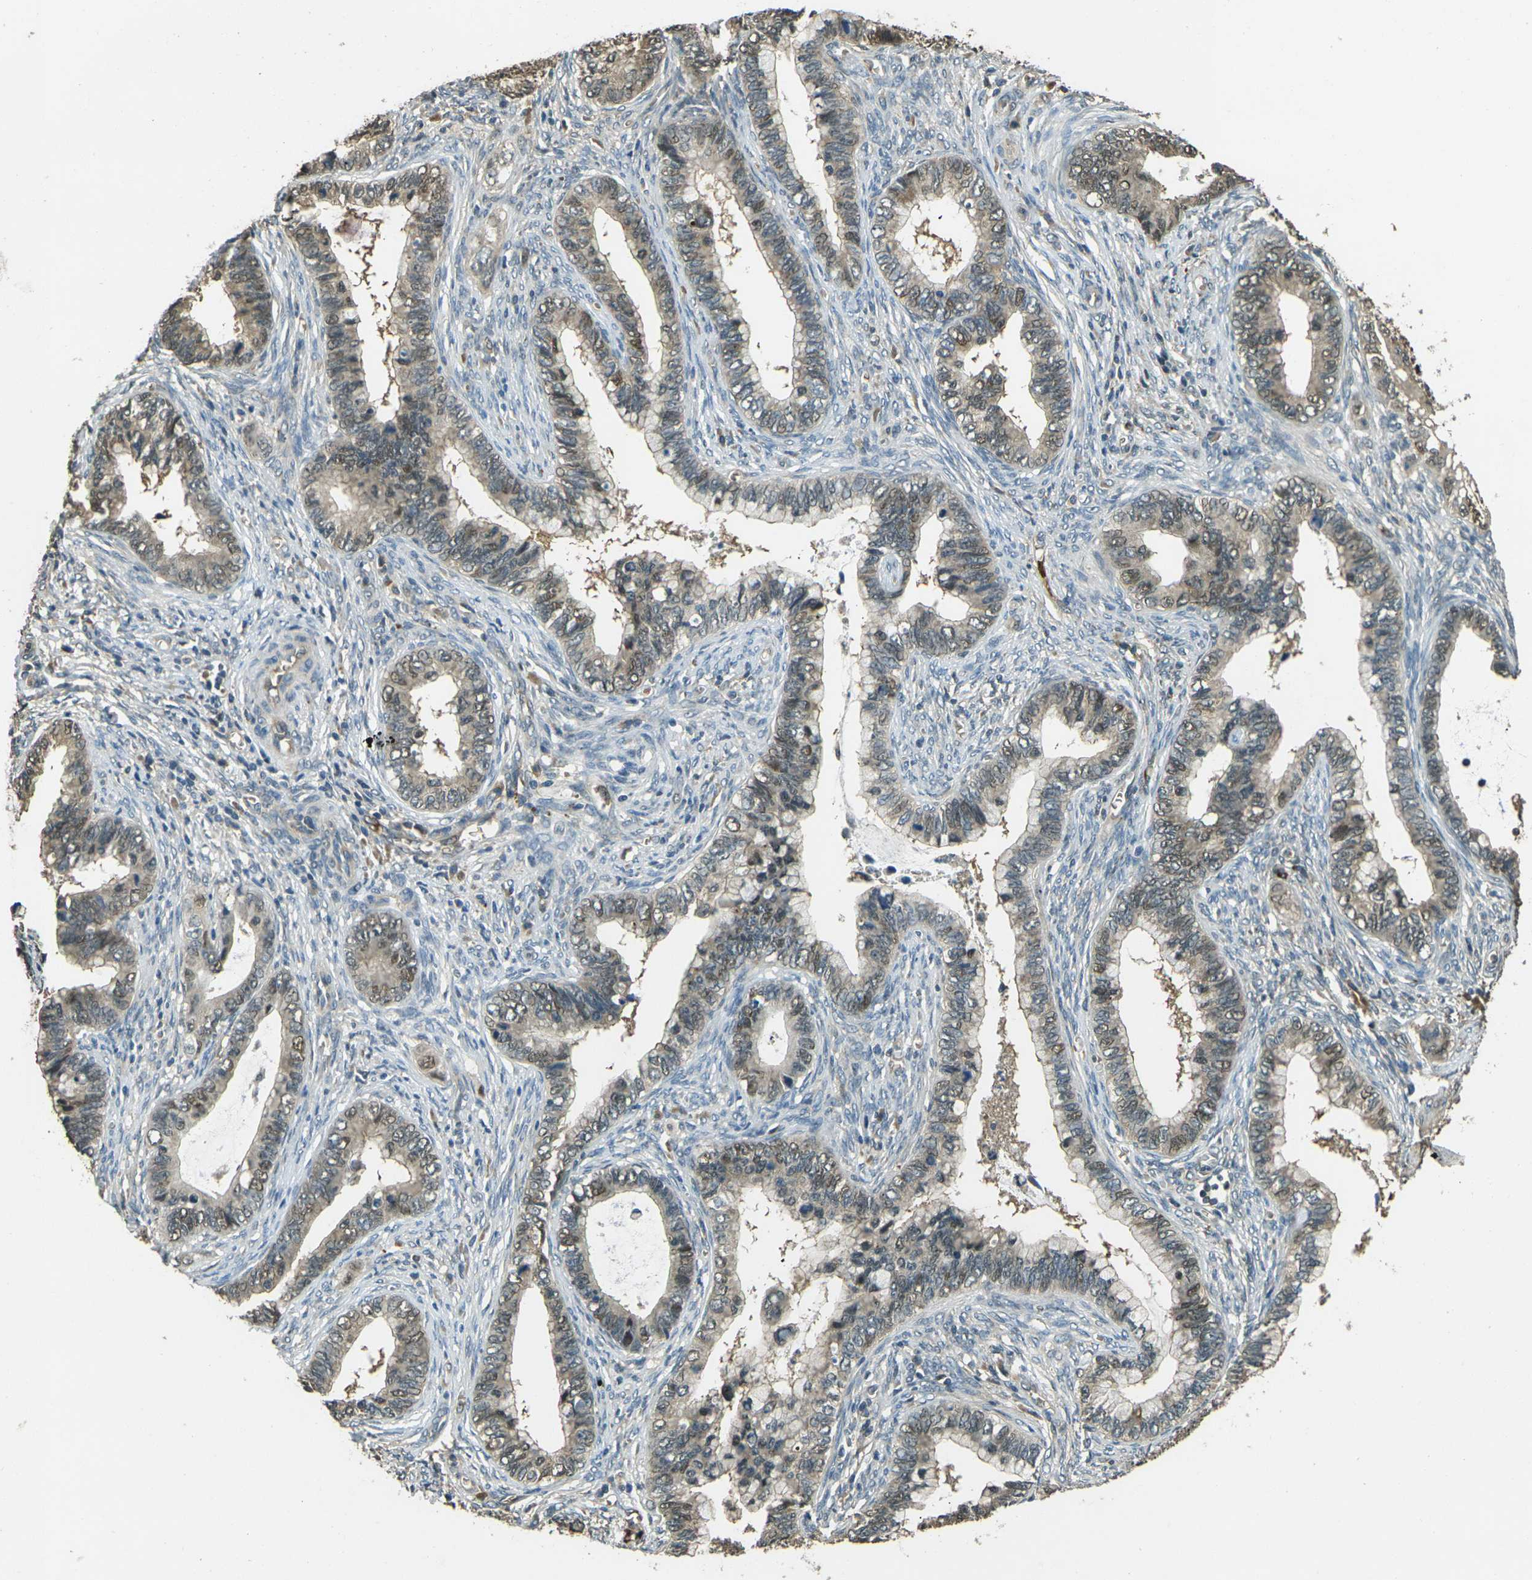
{"staining": {"intensity": "weak", "quantity": ">75%", "location": "cytoplasmic/membranous,nuclear"}, "tissue": "cervical cancer", "cell_type": "Tumor cells", "image_type": "cancer", "snomed": [{"axis": "morphology", "description": "Adenocarcinoma, NOS"}, {"axis": "topography", "description": "Cervix"}], "caption": "Adenocarcinoma (cervical) stained for a protein demonstrates weak cytoplasmic/membranous and nuclear positivity in tumor cells. Nuclei are stained in blue.", "gene": "TOR1A", "patient": {"sex": "female", "age": 44}}